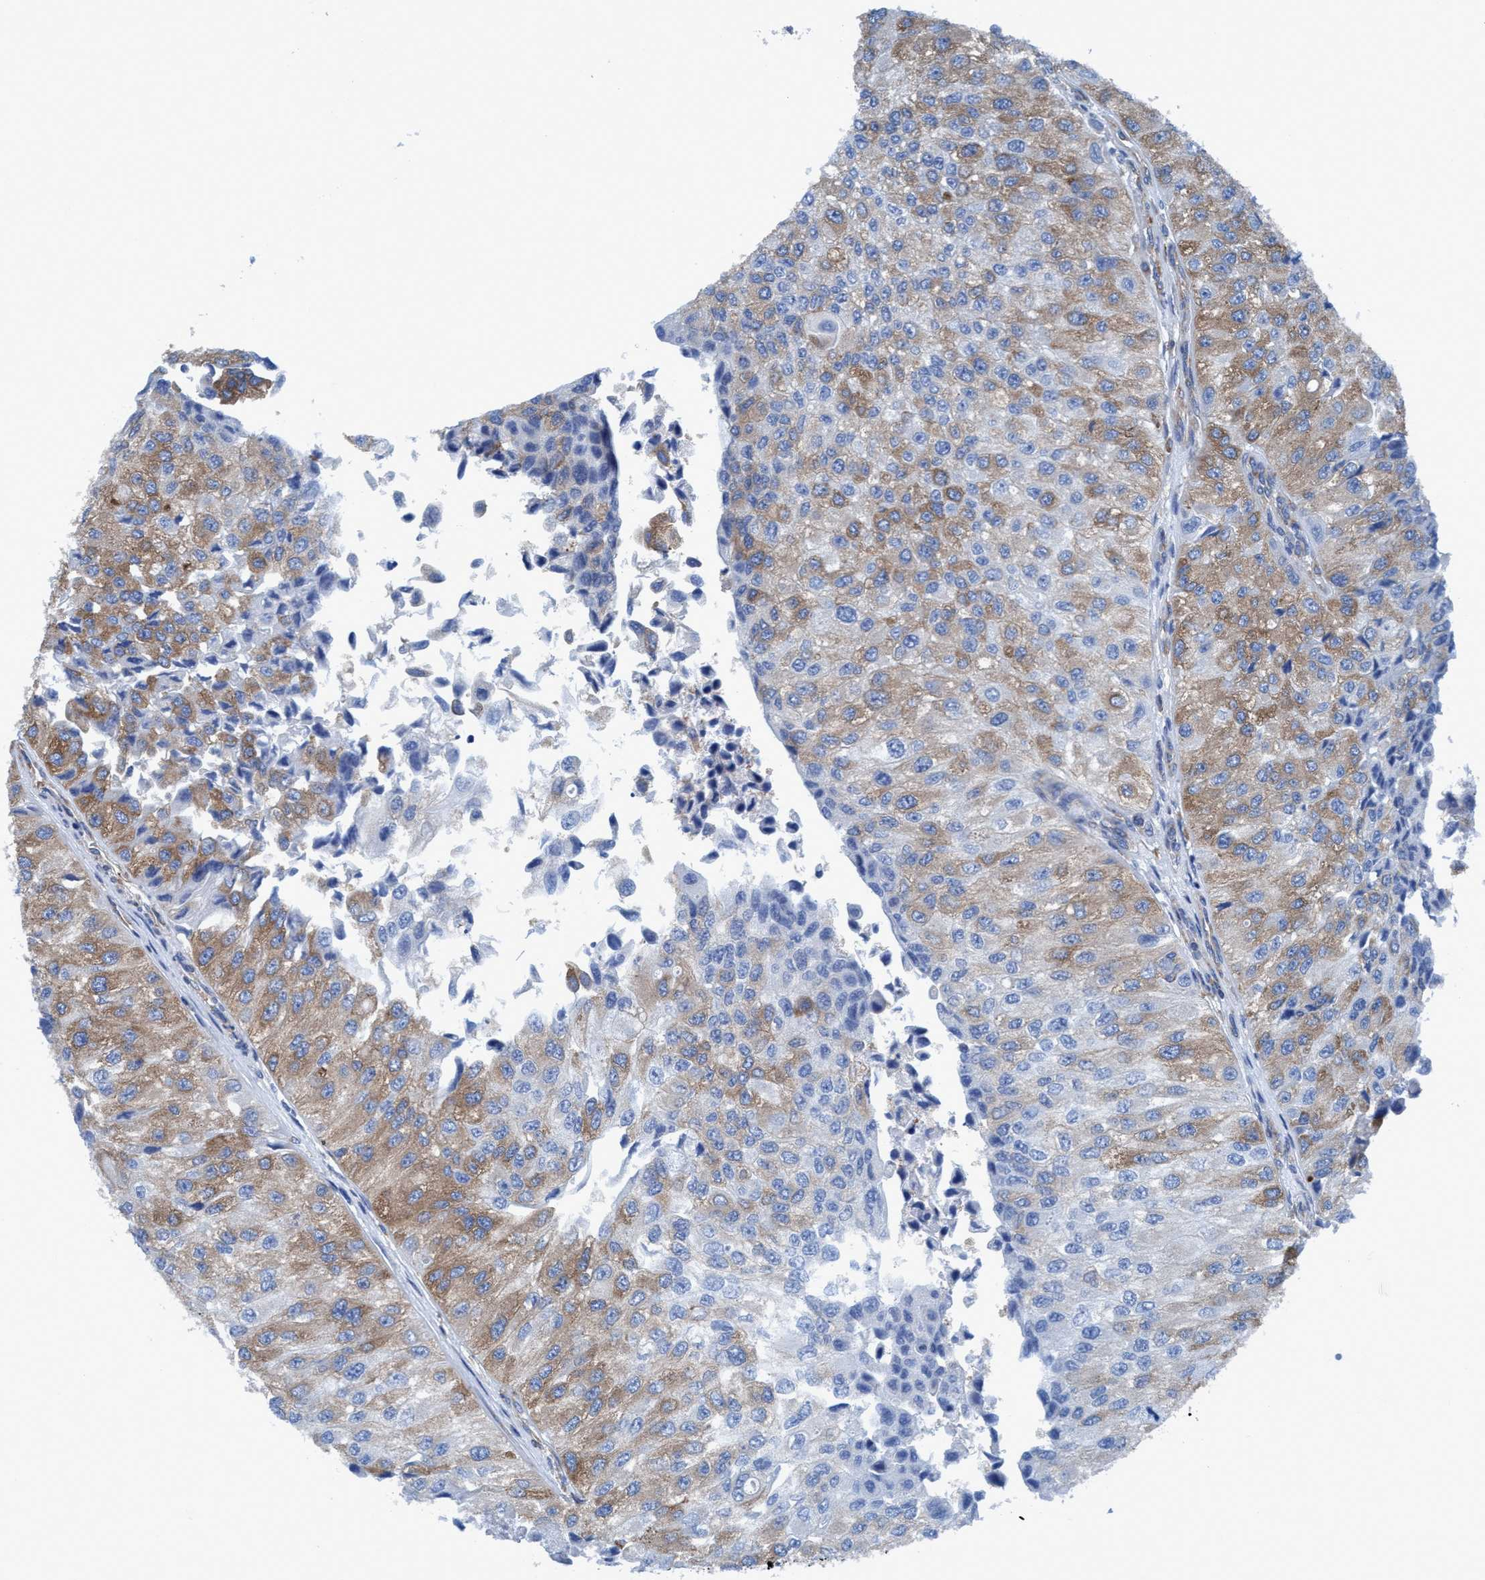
{"staining": {"intensity": "moderate", "quantity": "25%-75%", "location": "cytoplasmic/membranous"}, "tissue": "urothelial cancer", "cell_type": "Tumor cells", "image_type": "cancer", "snomed": [{"axis": "morphology", "description": "Urothelial carcinoma, High grade"}, {"axis": "topography", "description": "Kidney"}, {"axis": "topography", "description": "Urinary bladder"}], "caption": "IHC photomicrograph of neoplastic tissue: human urothelial cancer stained using IHC displays medium levels of moderate protein expression localized specifically in the cytoplasmic/membranous of tumor cells, appearing as a cytoplasmic/membranous brown color.", "gene": "NMT1", "patient": {"sex": "male", "age": 77}}